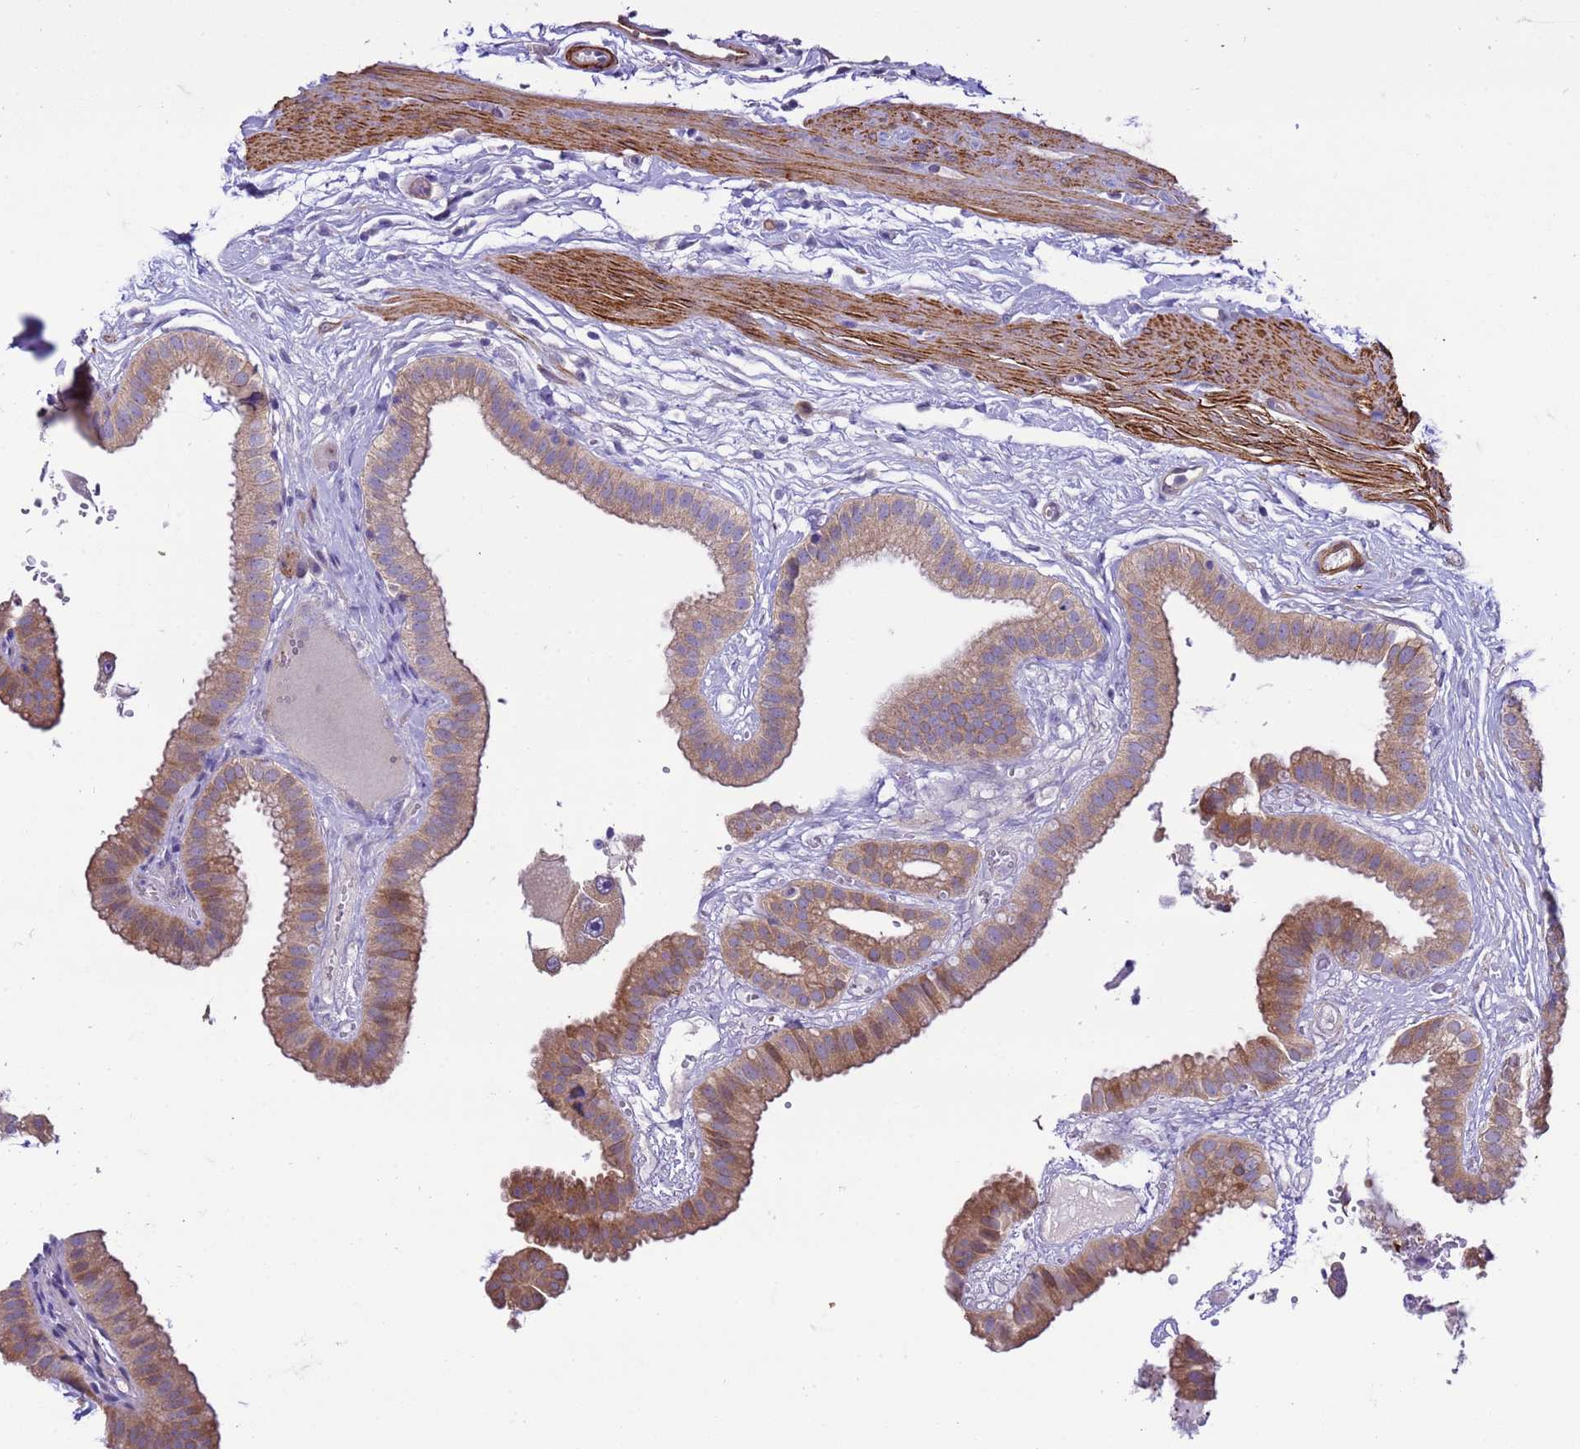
{"staining": {"intensity": "moderate", "quantity": ">75%", "location": "cytoplasmic/membranous"}, "tissue": "gallbladder", "cell_type": "Glandular cells", "image_type": "normal", "snomed": [{"axis": "morphology", "description": "Normal tissue, NOS"}, {"axis": "topography", "description": "Gallbladder"}], "caption": "Protein expression analysis of normal gallbladder exhibits moderate cytoplasmic/membranous positivity in about >75% of glandular cells.", "gene": "GEN1", "patient": {"sex": "female", "age": 61}}